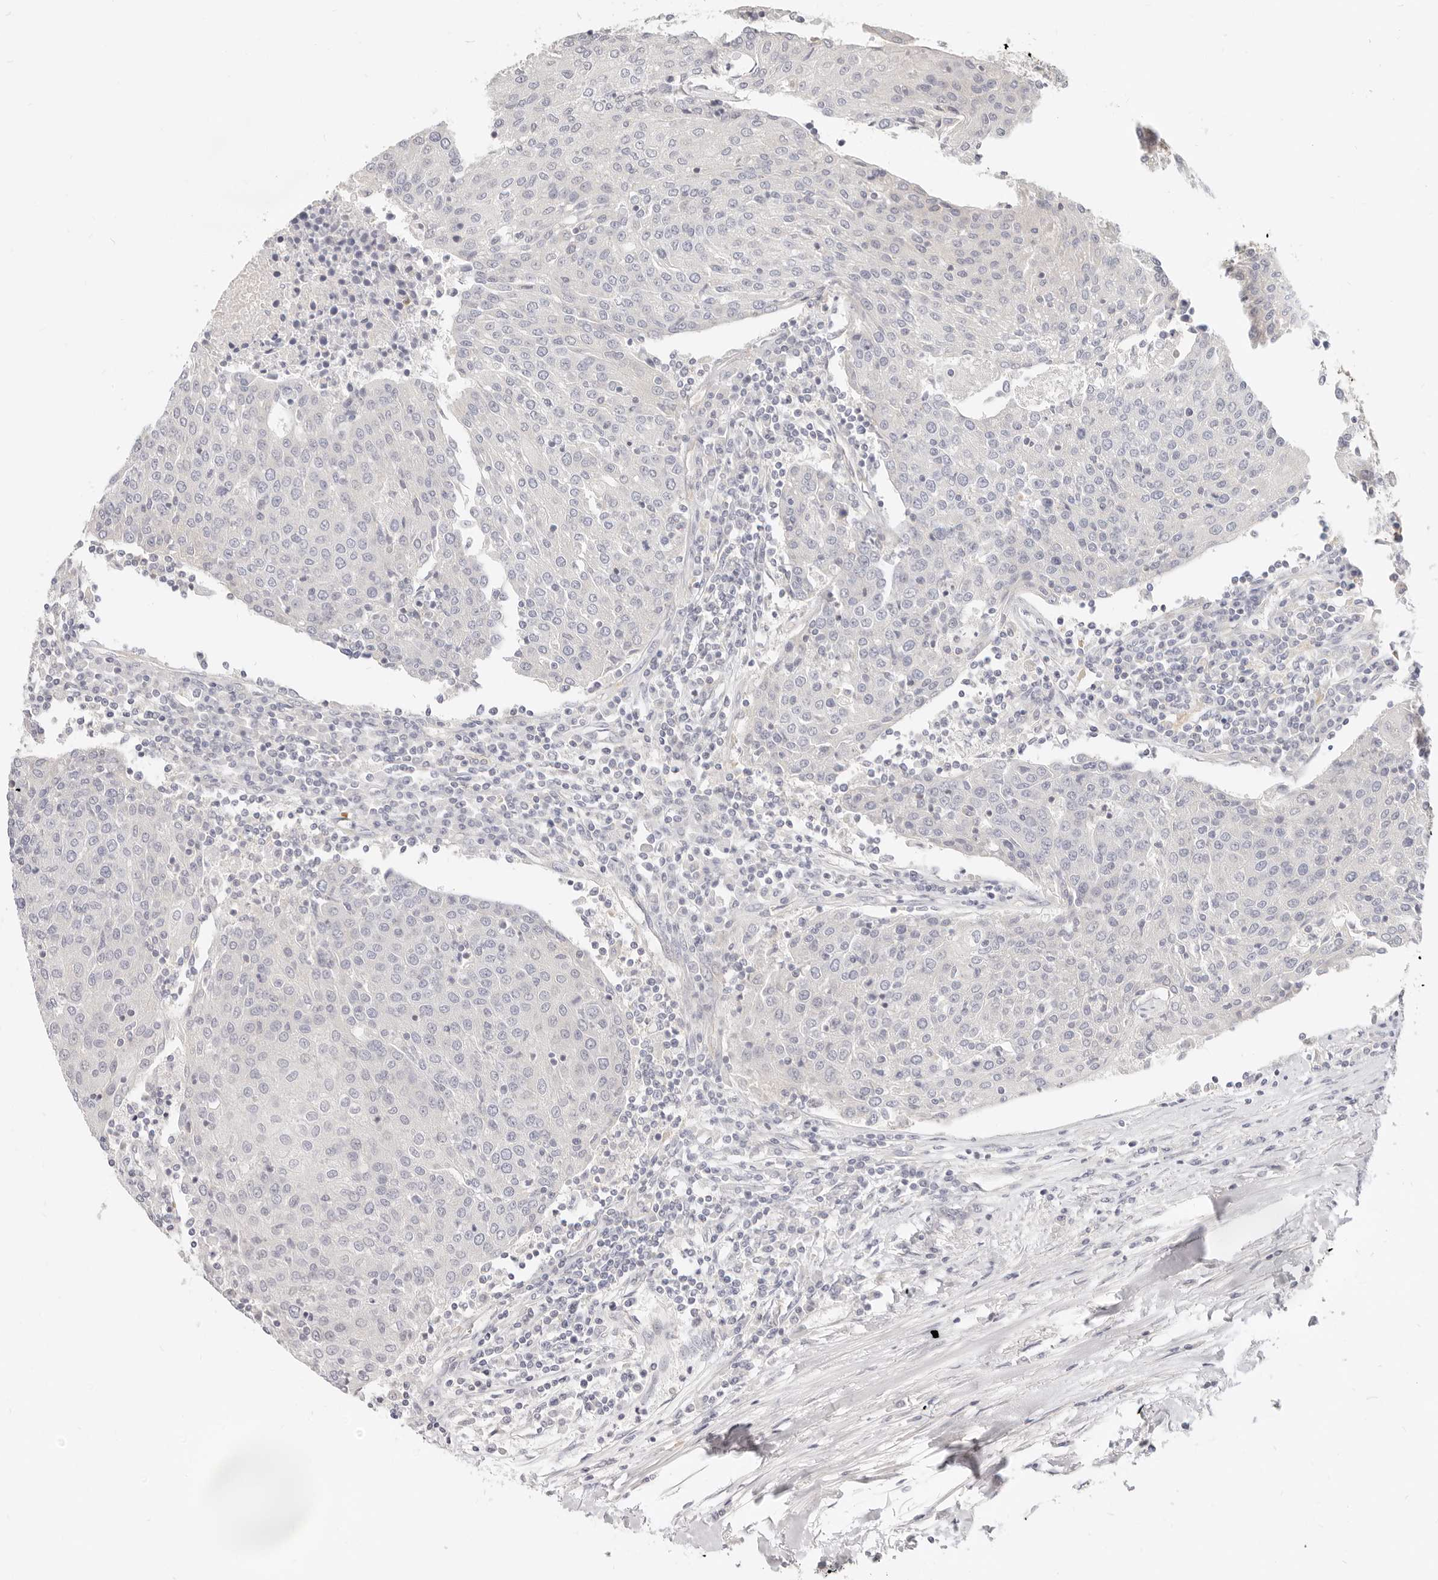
{"staining": {"intensity": "negative", "quantity": "none", "location": "none"}, "tissue": "urothelial cancer", "cell_type": "Tumor cells", "image_type": "cancer", "snomed": [{"axis": "morphology", "description": "Urothelial carcinoma, High grade"}, {"axis": "topography", "description": "Urinary bladder"}], "caption": "Immunohistochemical staining of urothelial carcinoma (high-grade) displays no significant staining in tumor cells. (DAB immunohistochemistry (IHC), high magnification).", "gene": "LTB4R2", "patient": {"sex": "female", "age": 85}}